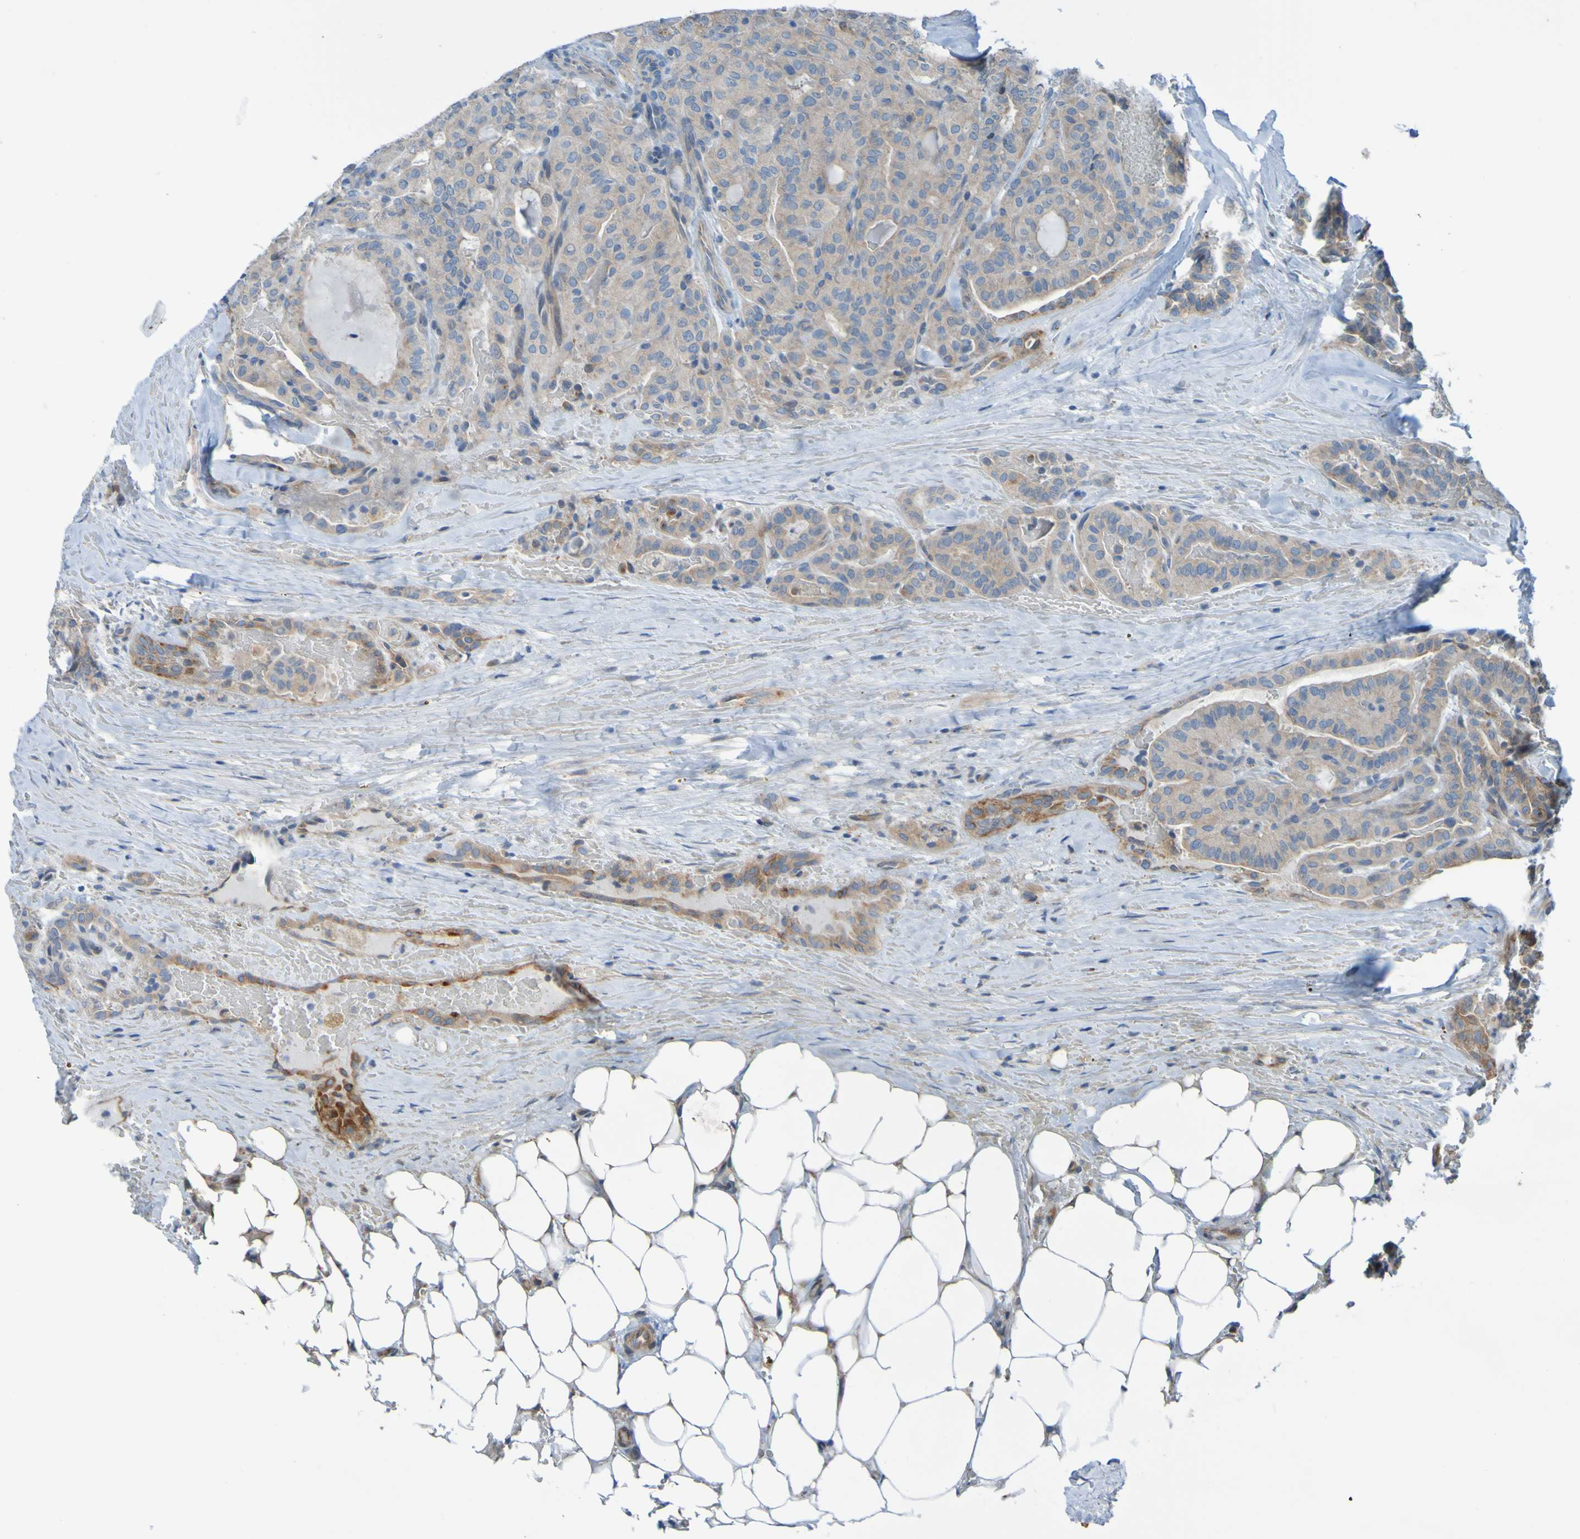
{"staining": {"intensity": "weak", "quantity": ">75%", "location": "cytoplasmic/membranous"}, "tissue": "head and neck cancer", "cell_type": "Tumor cells", "image_type": "cancer", "snomed": [{"axis": "morphology", "description": "Squamous cell carcinoma, NOS"}, {"axis": "topography", "description": "Oral tissue"}, {"axis": "topography", "description": "Head-Neck"}], "caption": "IHC photomicrograph of neoplastic tissue: human head and neck squamous cell carcinoma stained using IHC shows low levels of weak protein expression localized specifically in the cytoplasmic/membranous of tumor cells, appearing as a cytoplasmic/membranous brown color.", "gene": "NPRL3", "patient": {"sex": "female", "age": 50}}